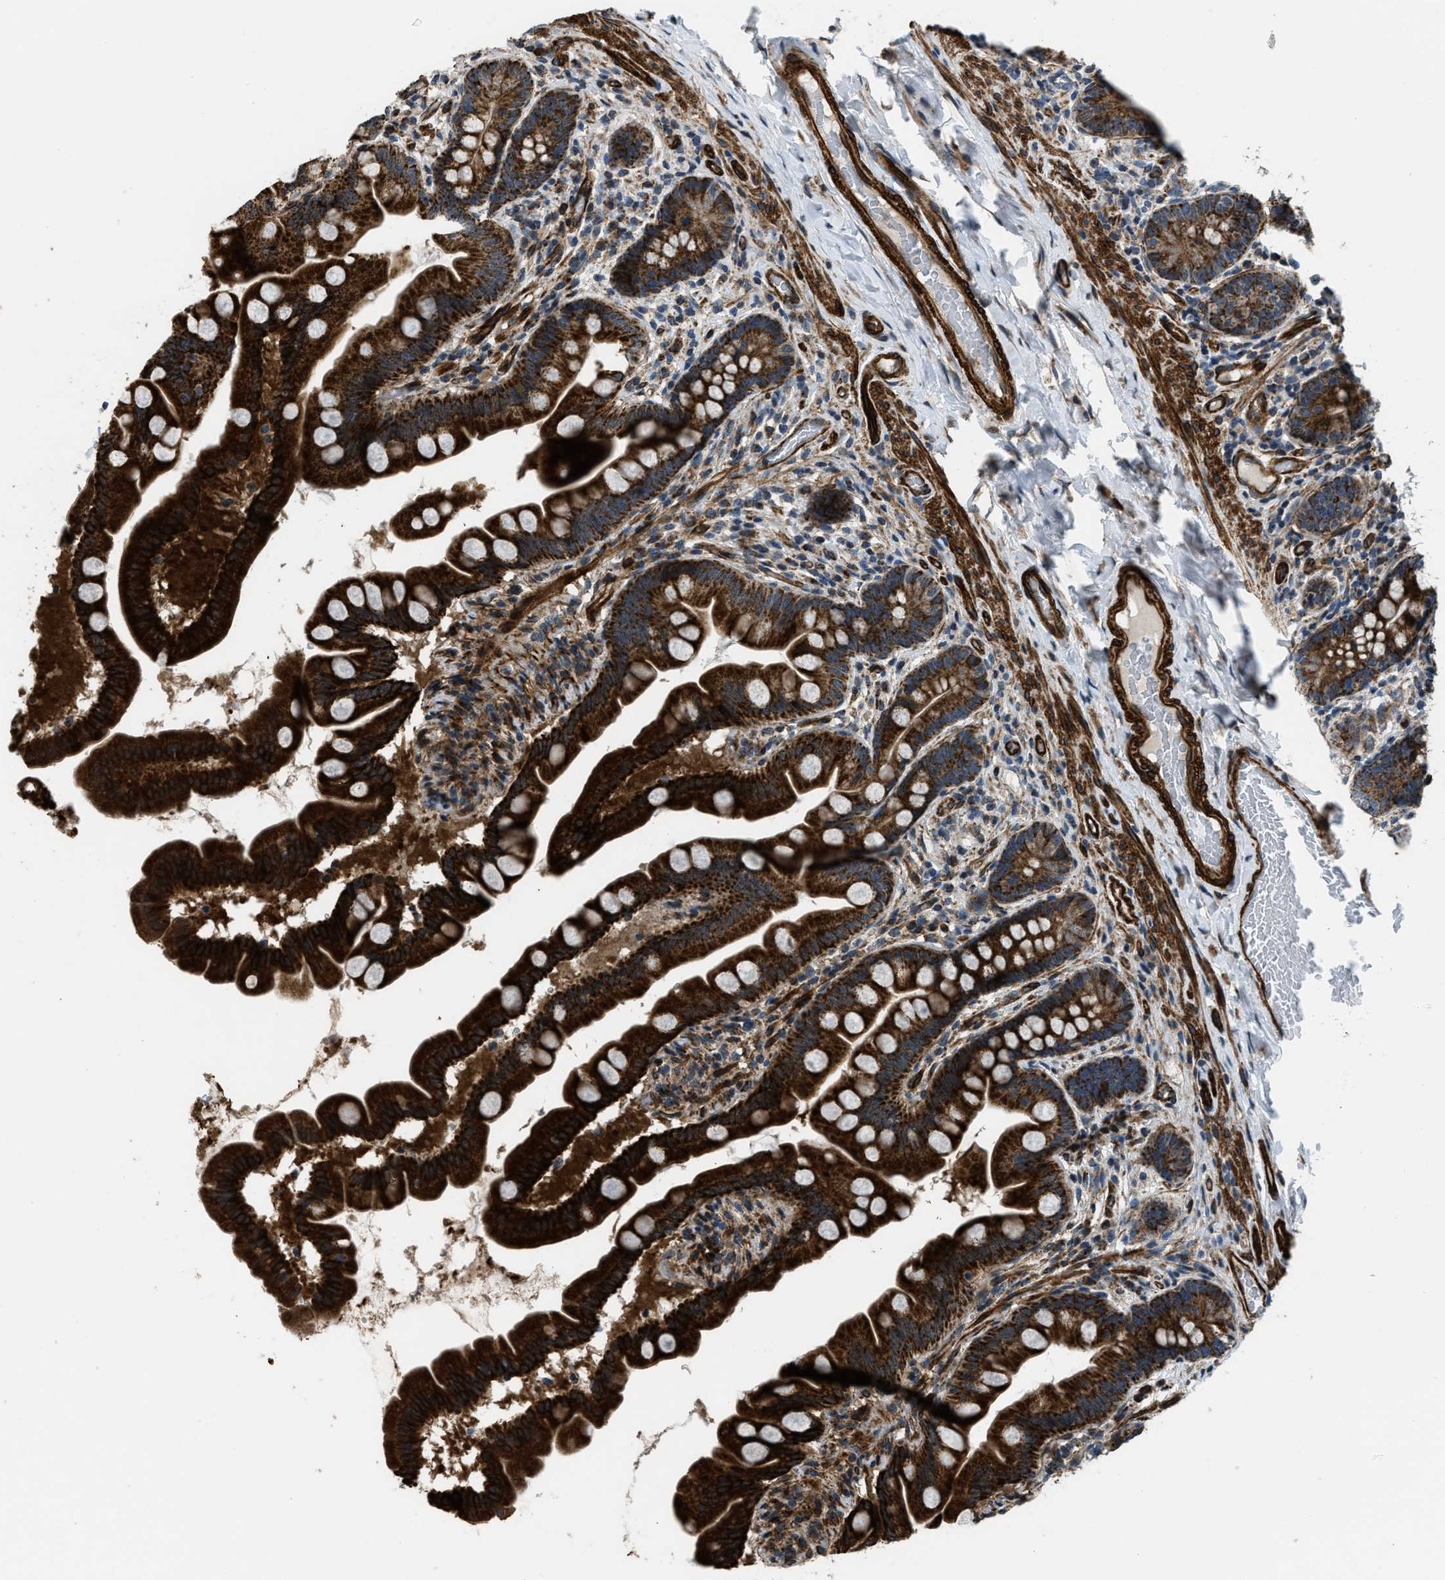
{"staining": {"intensity": "strong", "quantity": ">75%", "location": "cytoplasmic/membranous"}, "tissue": "small intestine", "cell_type": "Glandular cells", "image_type": "normal", "snomed": [{"axis": "morphology", "description": "Normal tissue, NOS"}, {"axis": "topography", "description": "Small intestine"}], "caption": "Small intestine stained with a brown dye exhibits strong cytoplasmic/membranous positive staining in approximately >75% of glandular cells.", "gene": "GSDME", "patient": {"sex": "female", "age": 56}}